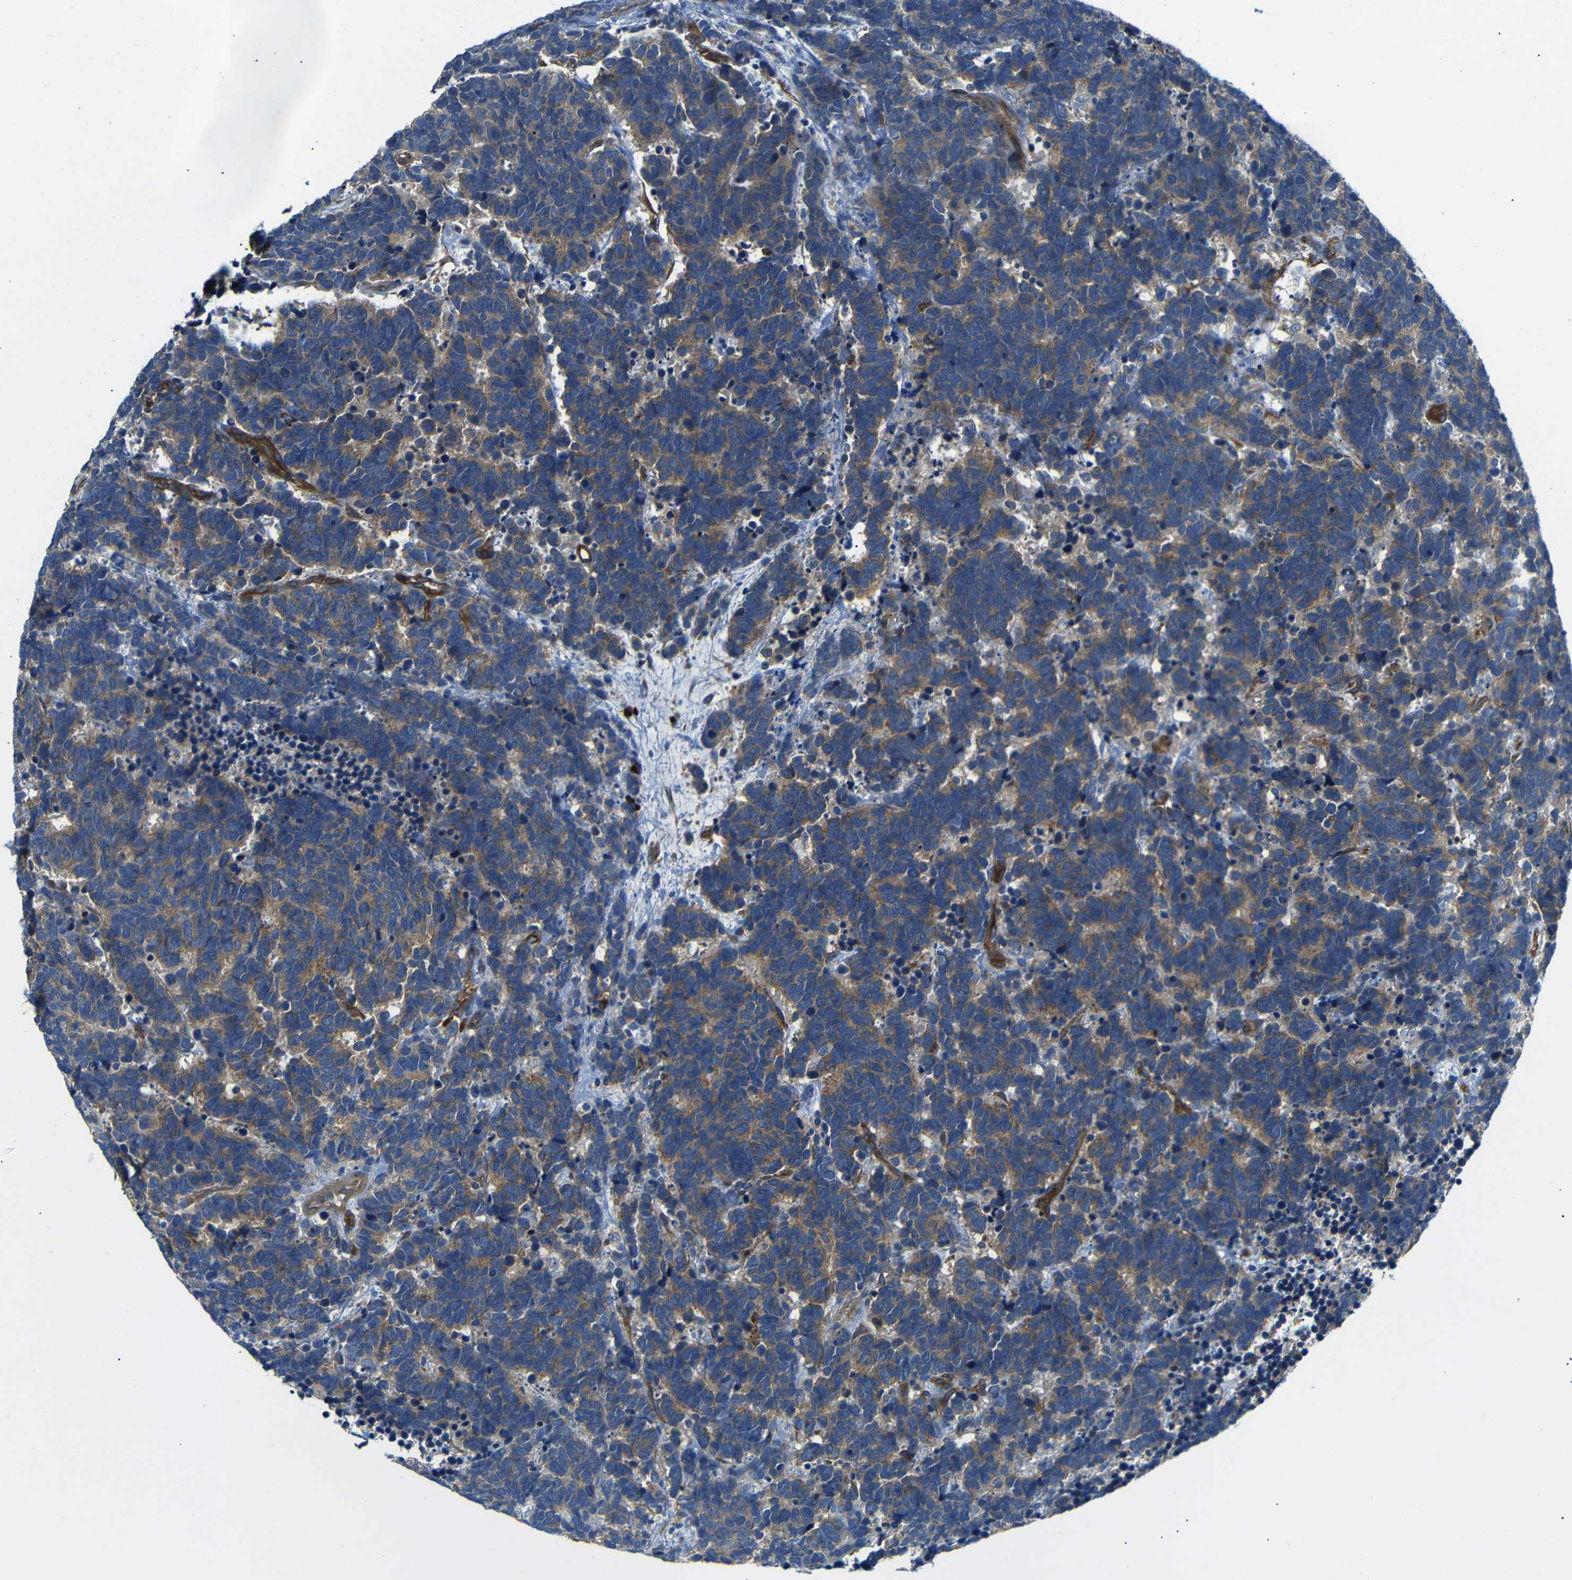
{"staining": {"intensity": "moderate", "quantity": ">75%", "location": "cytoplasmic/membranous"}, "tissue": "carcinoid", "cell_type": "Tumor cells", "image_type": "cancer", "snomed": [{"axis": "morphology", "description": "Carcinoma, NOS"}, {"axis": "morphology", "description": "Carcinoid, malignant, NOS"}, {"axis": "topography", "description": "Urinary bladder"}], "caption": "This is a micrograph of immunohistochemistry (IHC) staining of carcinoma, which shows moderate staining in the cytoplasmic/membranous of tumor cells.", "gene": "MYO1B", "patient": {"sex": "male", "age": 57}}